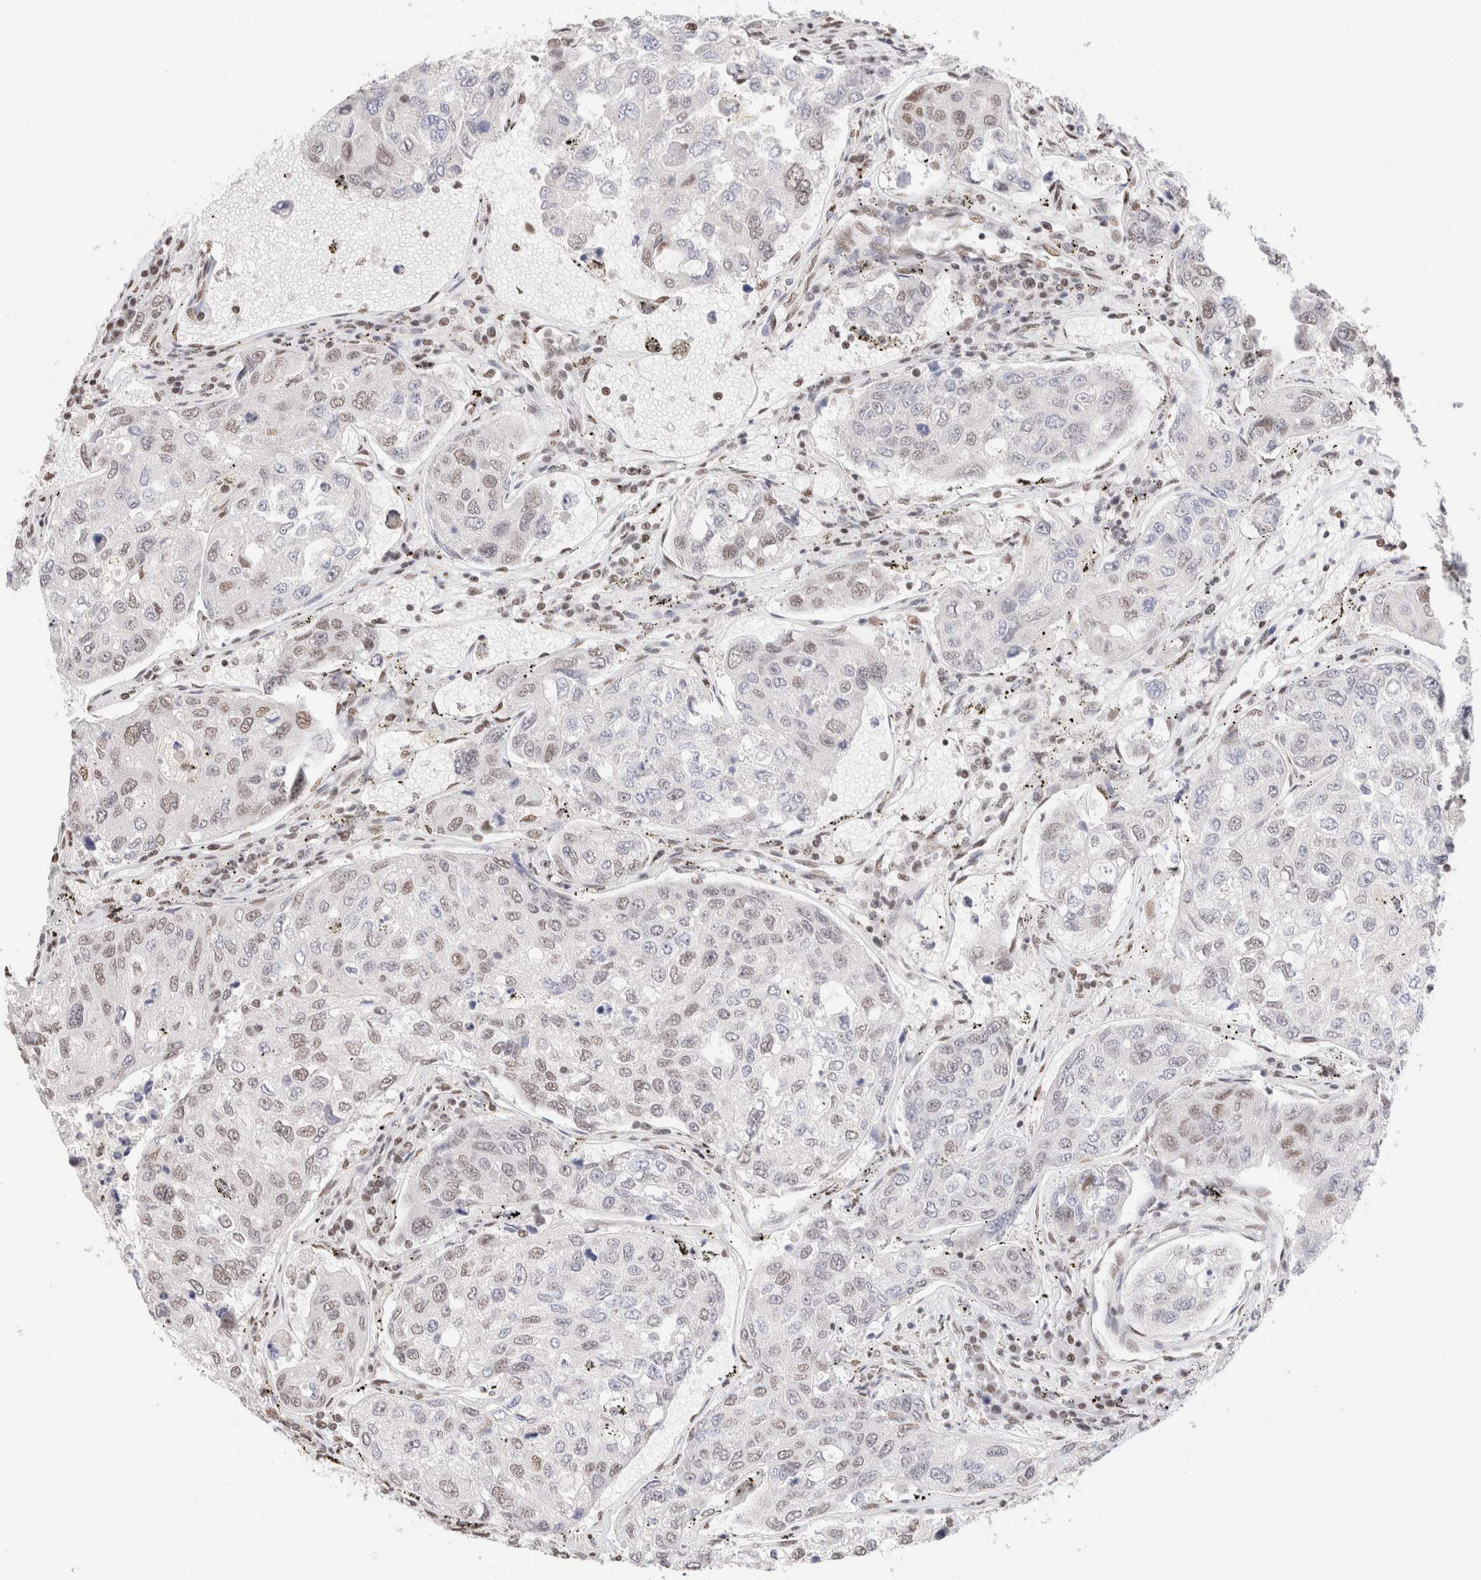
{"staining": {"intensity": "weak", "quantity": "25%-75%", "location": "nuclear"}, "tissue": "urothelial cancer", "cell_type": "Tumor cells", "image_type": "cancer", "snomed": [{"axis": "morphology", "description": "Urothelial carcinoma, High grade"}, {"axis": "topography", "description": "Lymph node"}, {"axis": "topography", "description": "Urinary bladder"}], "caption": "This micrograph reveals high-grade urothelial carcinoma stained with immunohistochemistry to label a protein in brown. The nuclear of tumor cells show weak positivity for the protein. Nuclei are counter-stained blue.", "gene": "SUPT3H", "patient": {"sex": "male", "age": 51}}